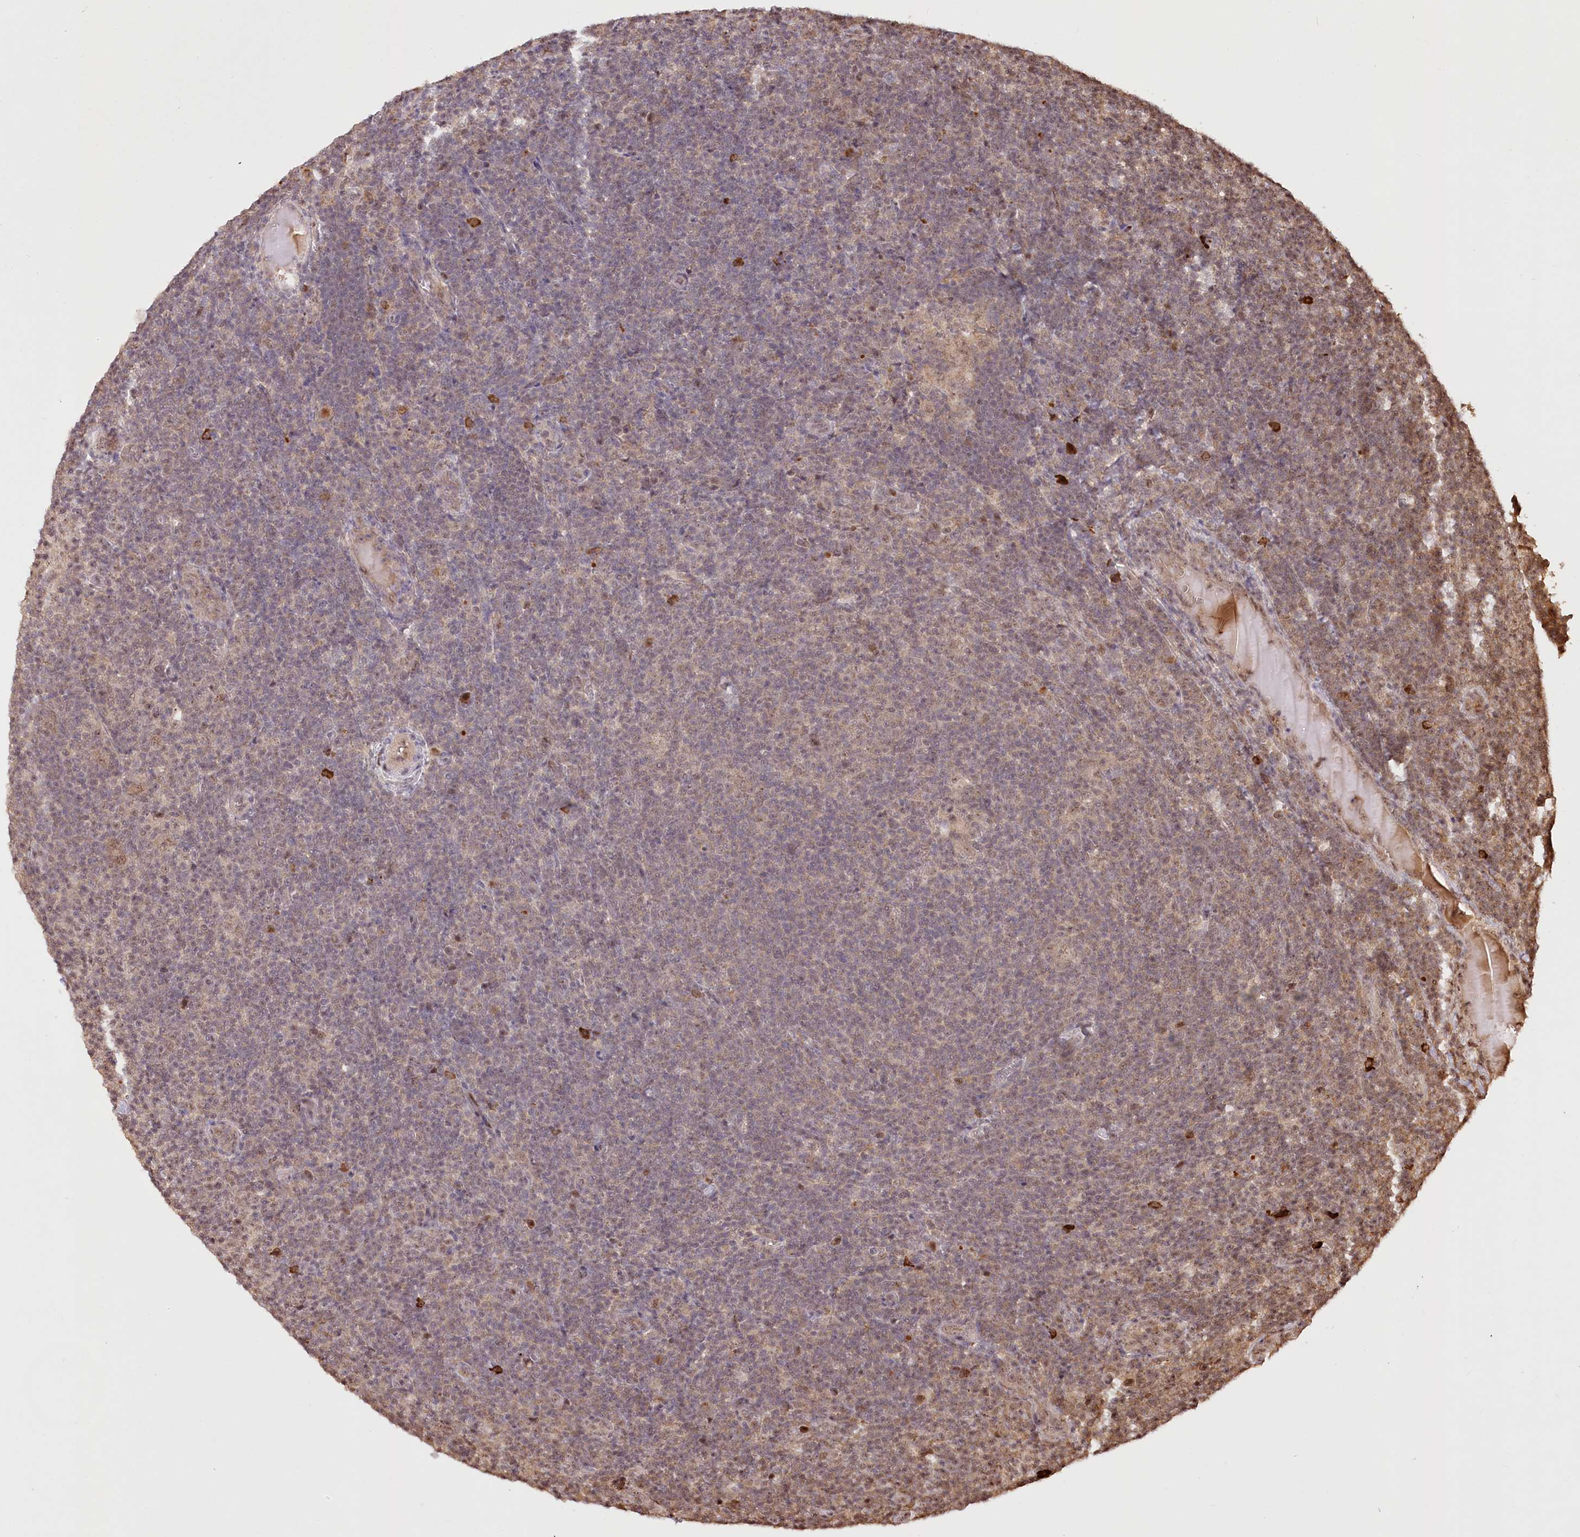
{"staining": {"intensity": "weak", "quantity": "25%-75%", "location": "nuclear"}, "tissue": "lymphoma", "cell_type": "Tumor cells", "image_type": "cancer", "snomed": [{"axis": "morphology", "description": "Hodgkin's disease, NOS"}, {"axis": "topography", "description": "Lymph node"}], "caption": "Tumor cells reveal low levels of weak nuclear positivity in approximately 25%-75% of cells in Hodgkin's disease.", "gene": "PYROXD1", "patient": {"sex": "female", "age": 57}}